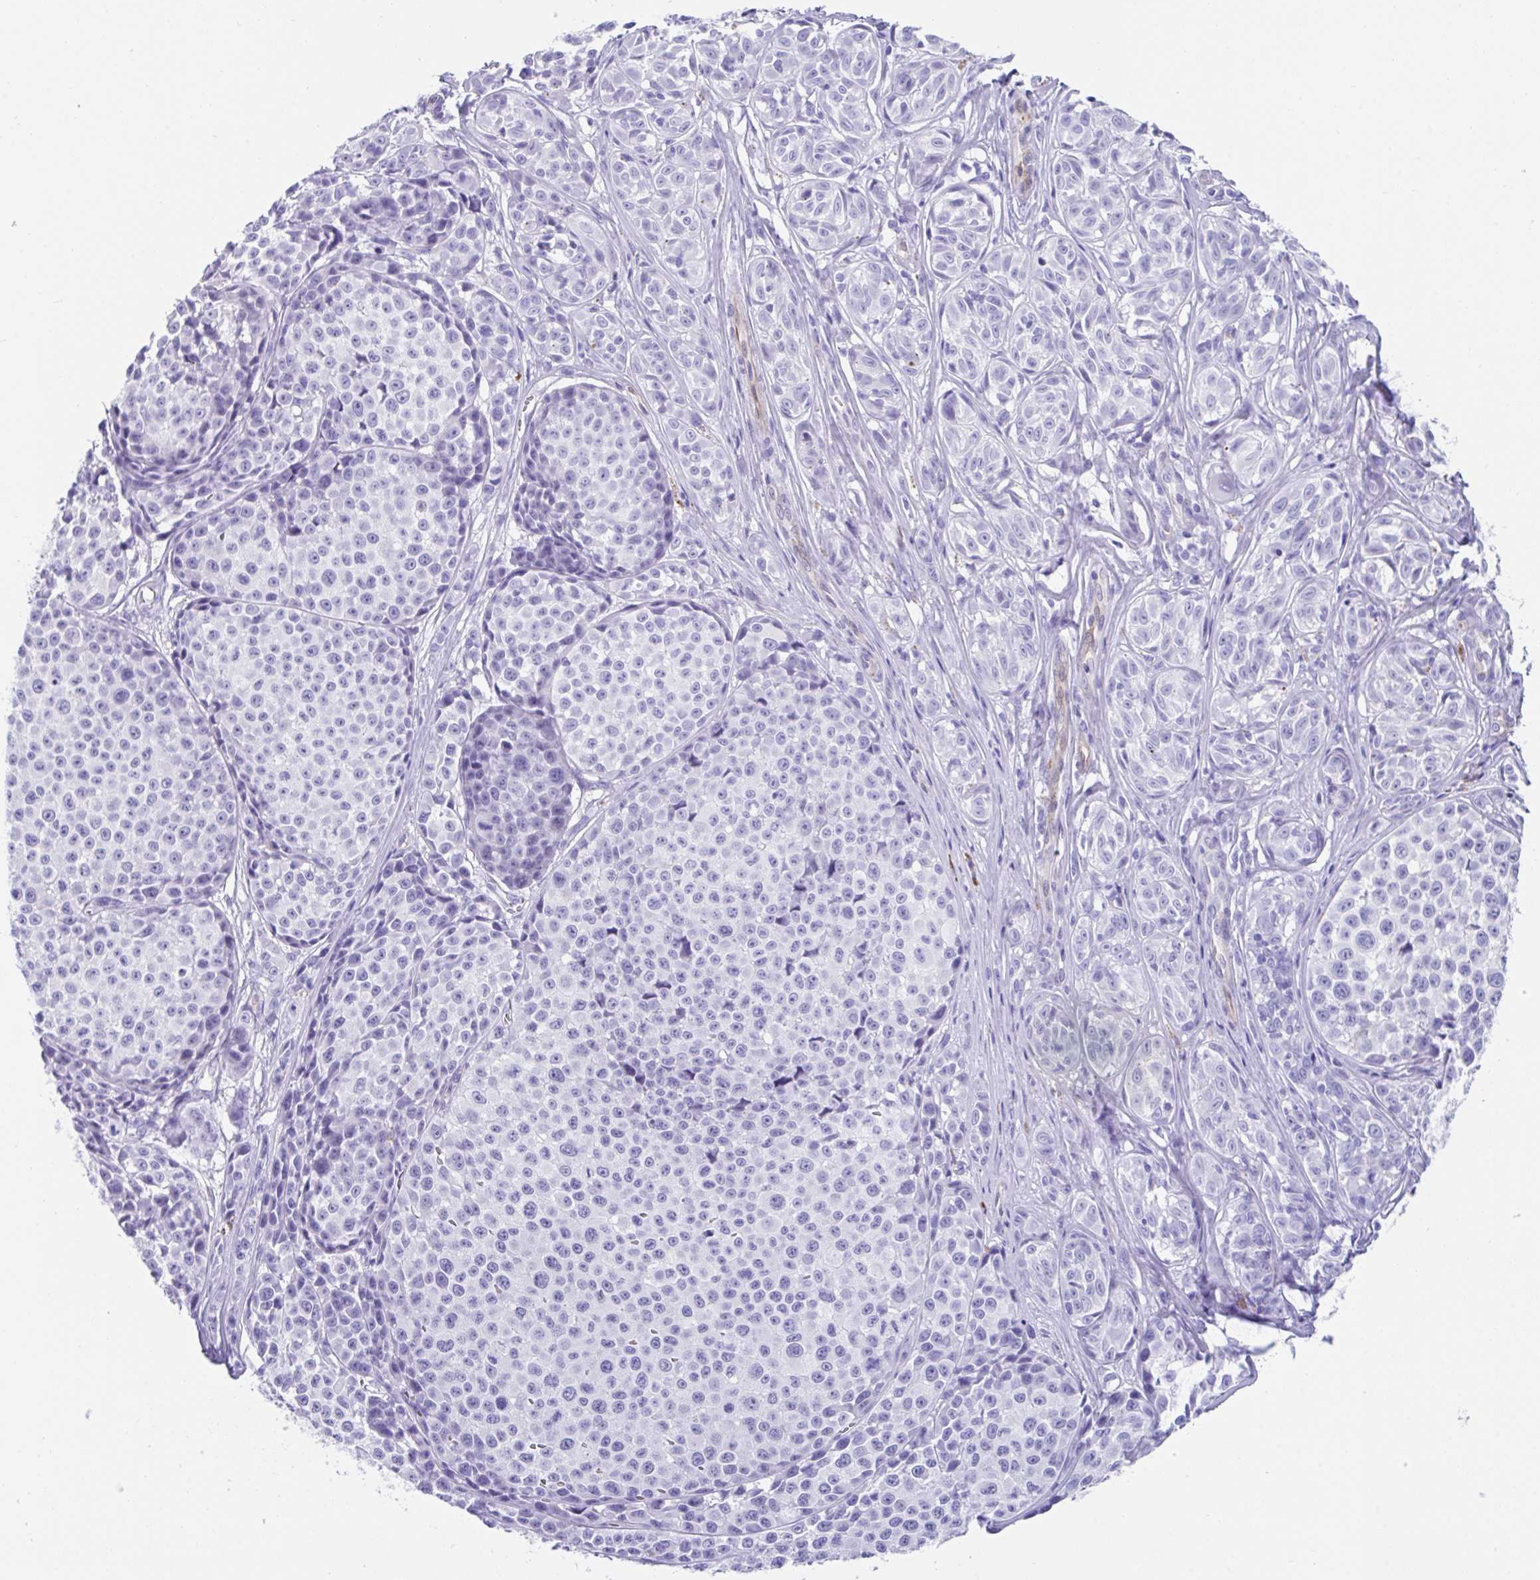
{"staining": {"intensity": "negative", "quantity": "none", "location": "none"}, "tissue": "melanoma", "cell_type": "Tumor cells", "image_type": "cancer", "snomed": [{"axis": "morphology", "description": "Malignant melanoma, NOS"}, {"axis": "topography", "description": "Skin"}], "caption": "A micrograph of melanoma stained for a protein demonstrates no brown staining in tumor cells.", "gene": "FAM107A", "patient": {"sex": "female", "age": 35}}